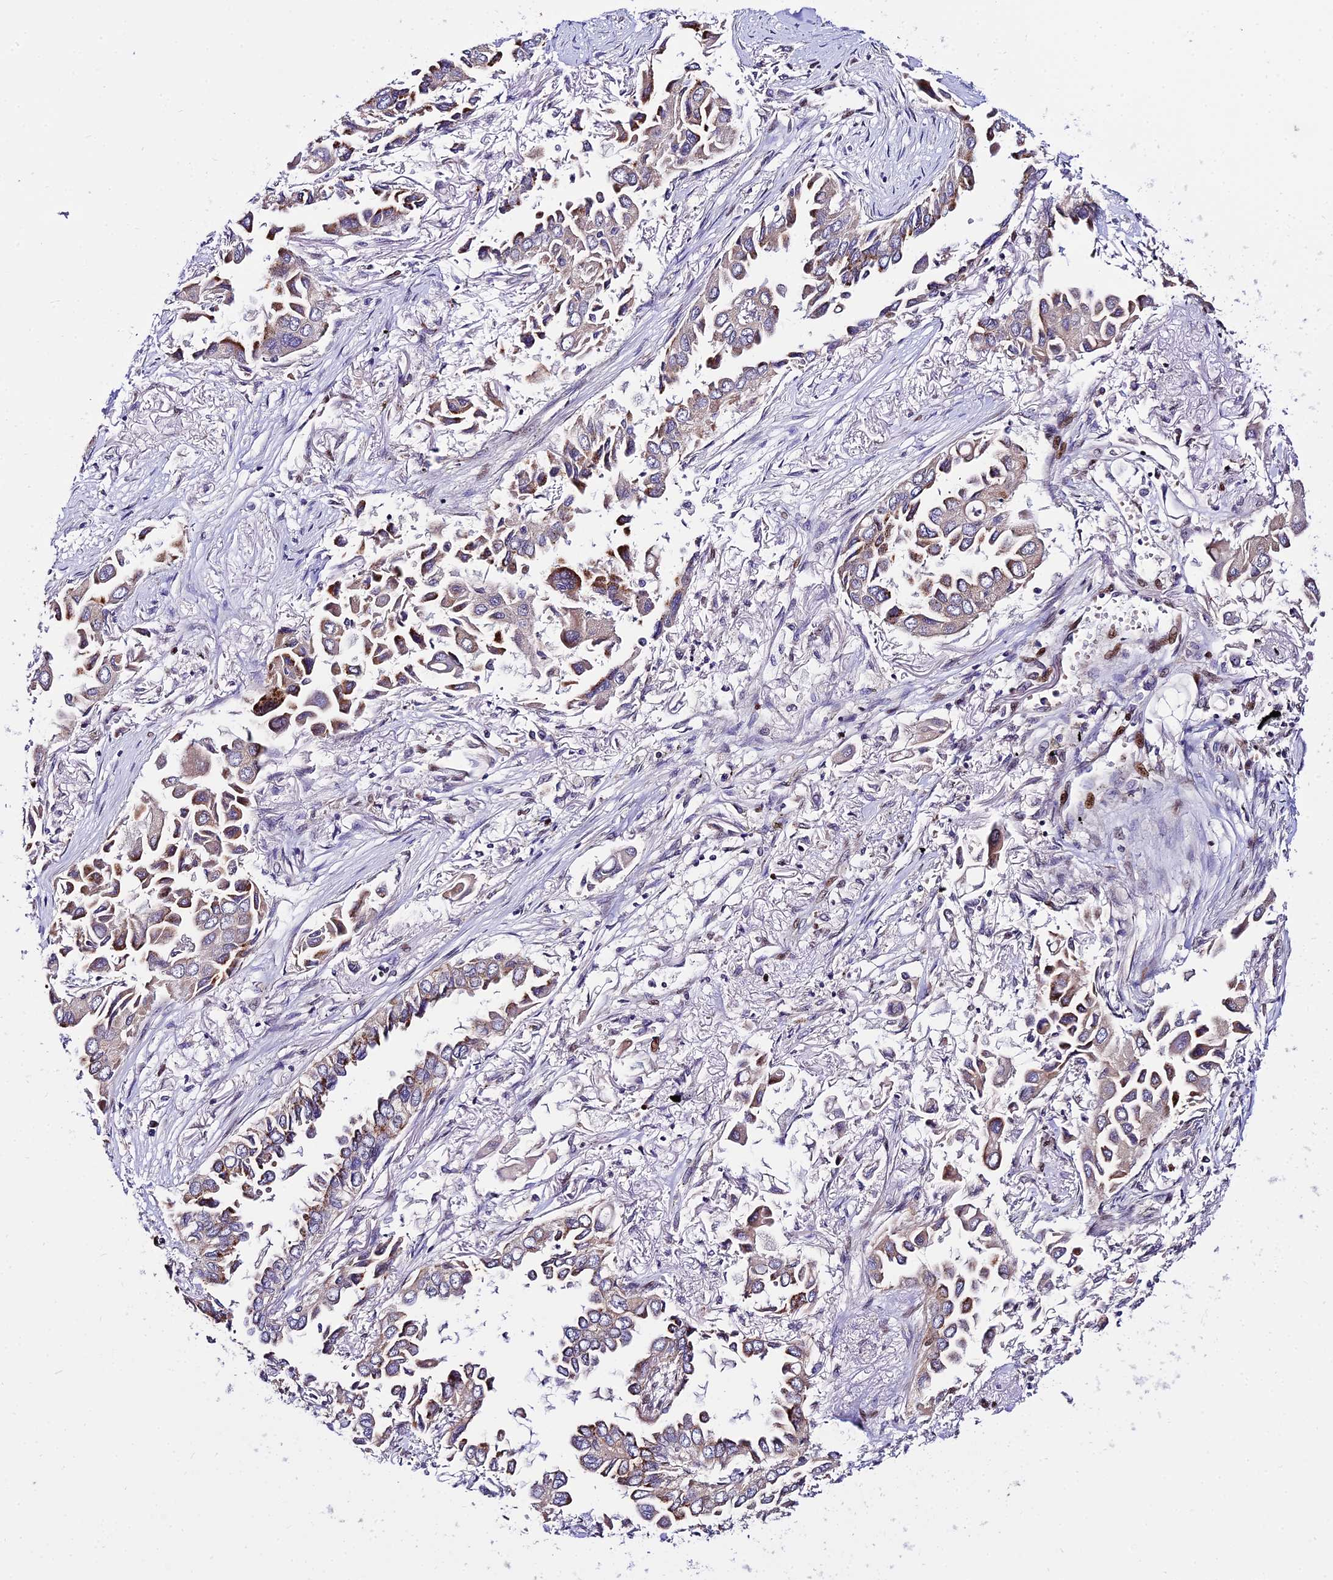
{"staining": {"intensity": "moderate", "quantity": "<25%", "location": "cytoplasmic/membranous,nuclear"}, "tissue": "lung cancer", "cell_type": "Tumor cells", "image_type": "cancer", "snomed": [{"axis": "morphology", "description": "Adenocarcinoma, NOS"}, {"axis": "topography", "description": "Lung"}], "caption": "The histopathology image demonstrates immunohistochemical staining of lung cancer (adenocarcinoma). There is moderate cytoplasmic/membranous and nuclear expression is identified in approximately <25% of tumor cells.", "gene": "CIB3", "patient": {"sex": "female", "age": 76}}